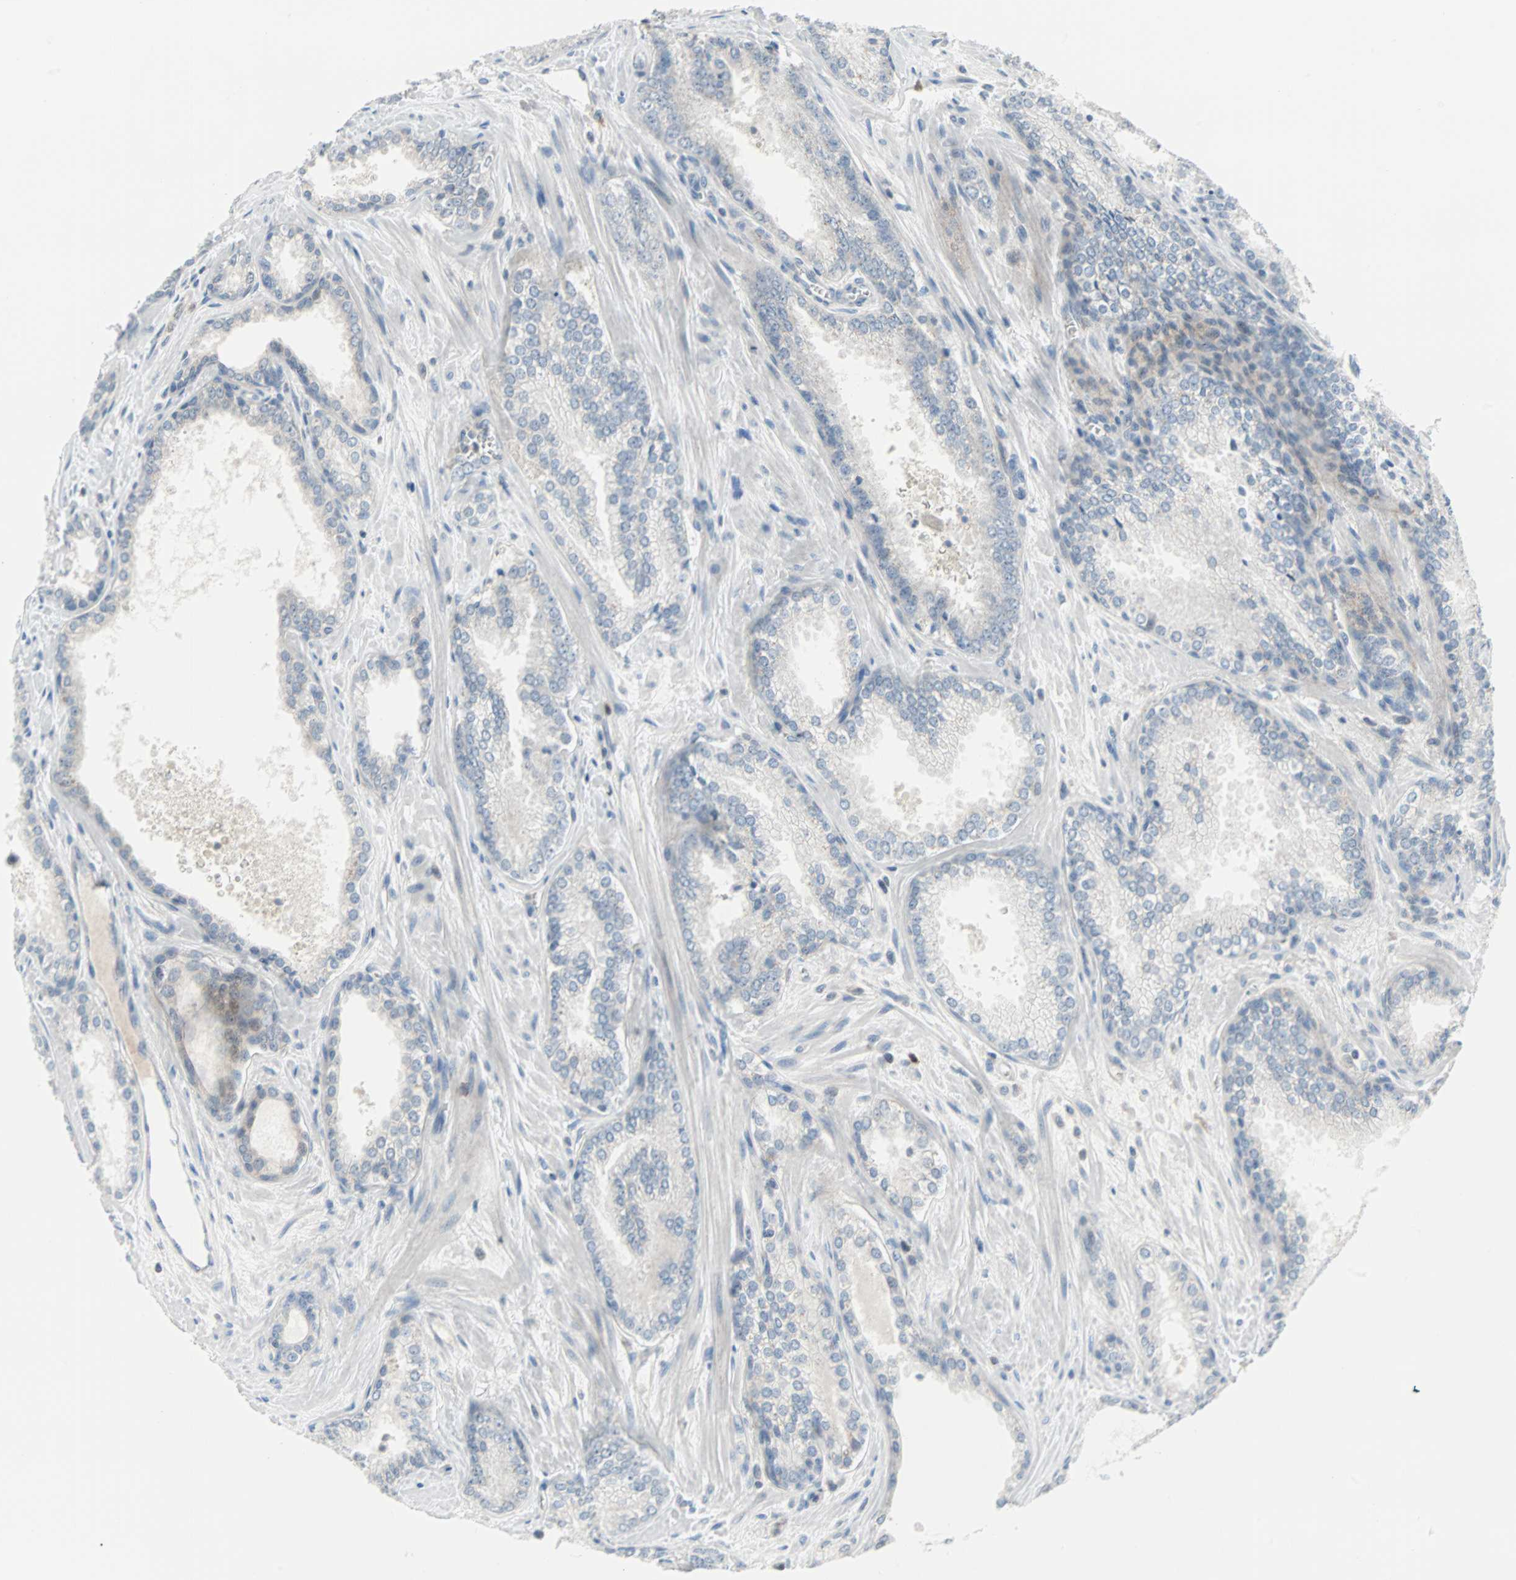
{"staining": {"intensity": "negative", "quantity": "none", "location": "none"}, "tissue": "prostate cancer", "cell_type": "Tumor cells", "image_type": "cancer", "snomed": [{"axis": "morphology", "description": "Adenocarcinoma, Low grade"}, {"axis": "topography", "description": "Prostate"}], "caption": "Immunohistochemistry (IHC) image of neoplastic tissue: human adenocarcinoma (low-grade) (prostate) stained with DAB (3,3'-diaminobenzidine) shows no significant protein positivity in tumor cells.", "gene": "CASP3", "patient": {"sex": "male", "age": 60}}